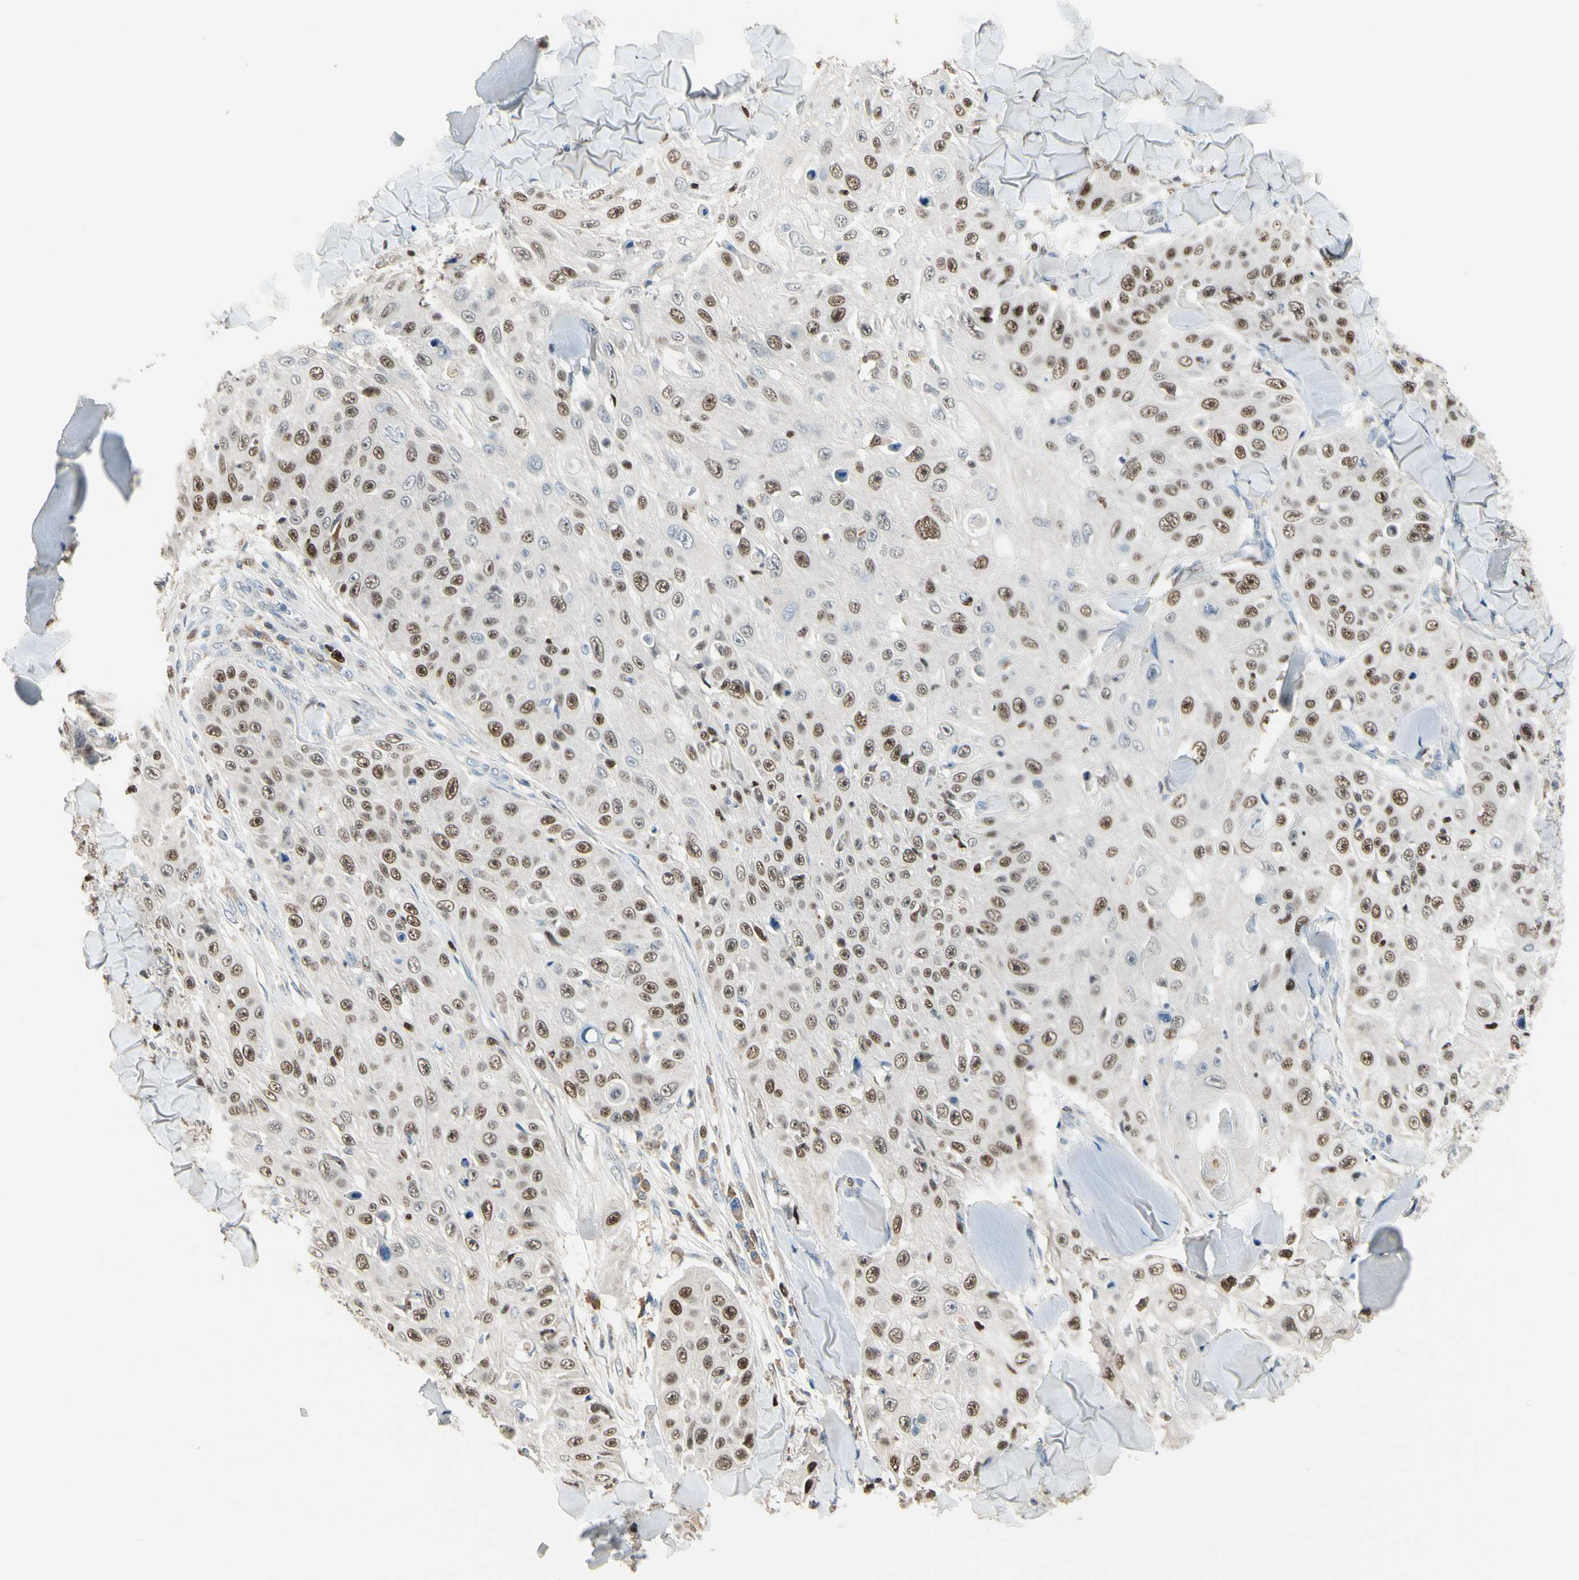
{"staining": {"intensity": "moderate", "quantity": ">75%", "location": "nuclear"}, "tissue": "skin cancer", "cell_type": "Tumor cells", "image_type": "cancer", "snomed": [{"axis": "morphology", "description": "Squamous cell carcinoma, NOS"}, {"axis": "topography", "description": "Skin"}], "caption": "Squamous cell carcinoma (skin) was stained to show a protein in brown. There is medium levels of moderate nuclear expression in about >75% of tumor cells. (IHC, brightfield microscopy, high magnification).", "gene": "ZKSCAN4", "patient": {"sex": "male", "age": 86}}